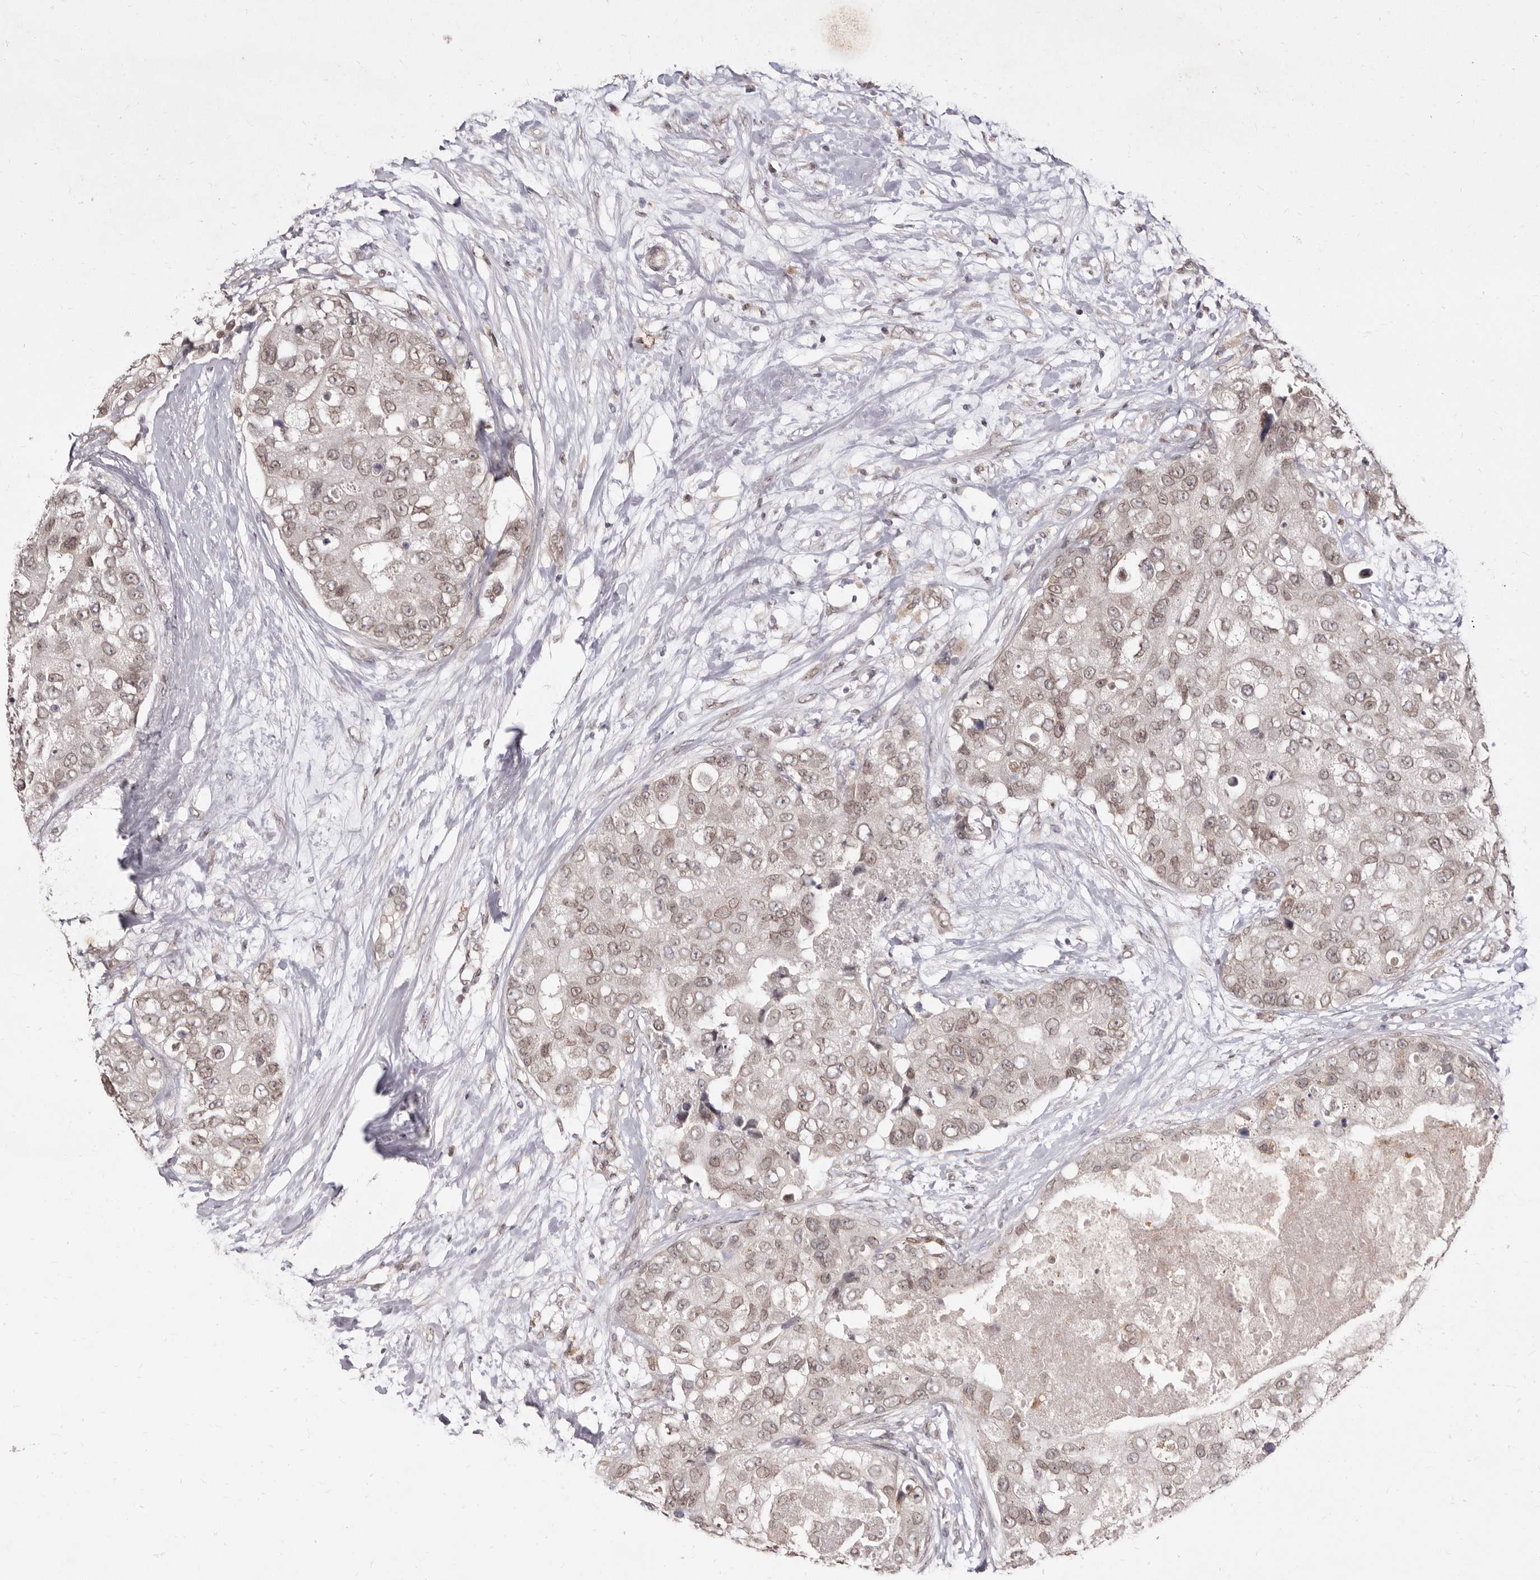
{"staining": {"intensity": "moderate", "quantity": ">75%", "location": "nuclear"}, "tissue": "breast cancer", "cell_type": "Tumor cells", "image_type": "cancer", "snomed": [{"axis": "morphology", "description": "Duct carcinoma"}, {"axis": "topography", "description": "Breast"}], "caption": "Approximately >75% of tumor cells in breast cancer (invasive ductal carcinoma) exhibit moderate nuclear protein expression as visualized by brown immunohistochemical staining.", "gene": "LCORL", "patient": {"sex": "female", "age": 62}}